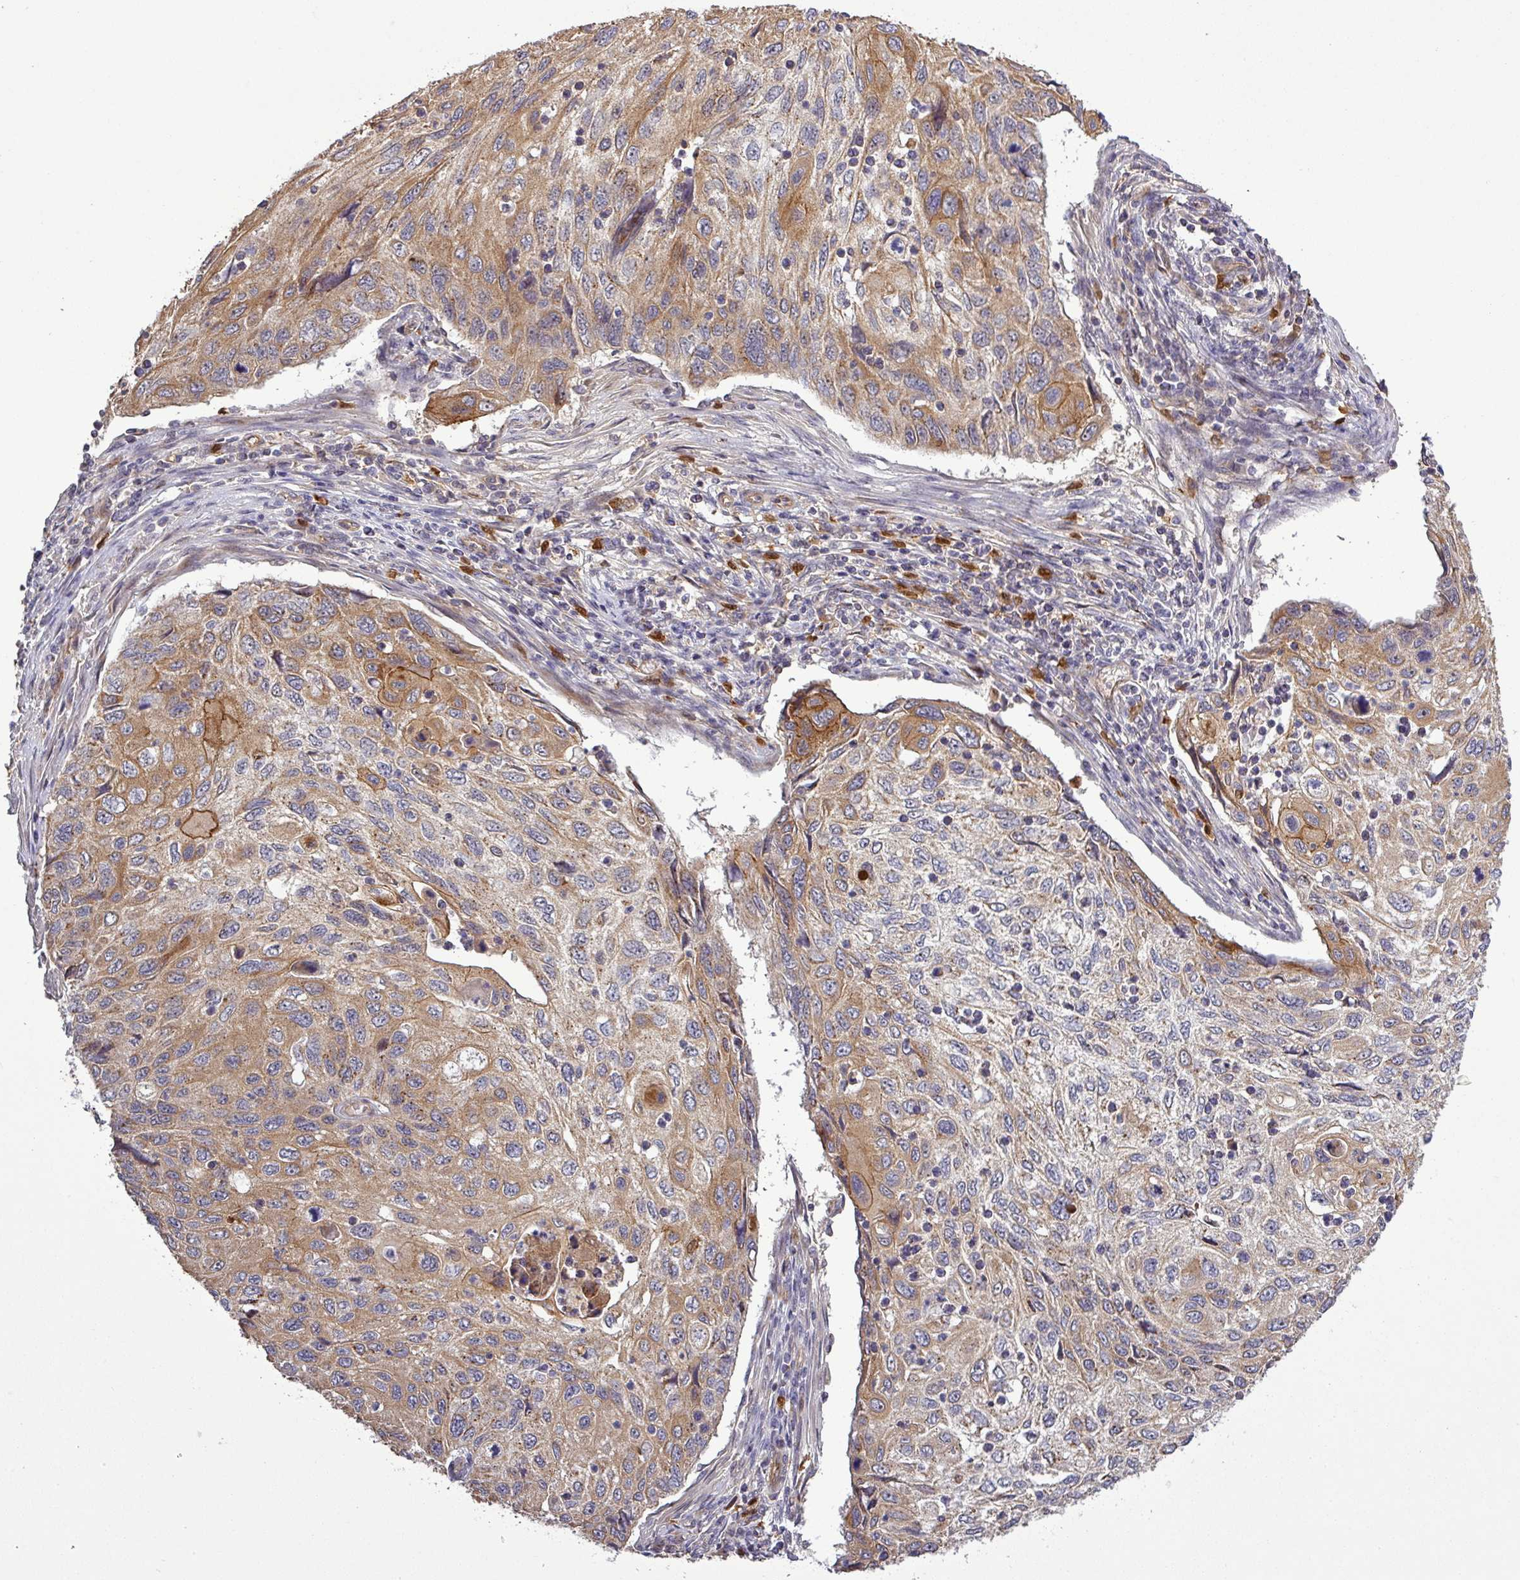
{"staining": {"intensity": "moderate", "quantity": ">75%", "location": "cytoplasmic/membranous"}, "tissue": "cervical cancer", "cell_type": "Tumor cells", "image_type": "cancer", "snomed": [{"axis": "morphology", "description": "Squamous cell carcinoma, NOS"}, {"axis": "topography", "description": "Cervix"}], "caption": "About >75% of tumor cells in squamous cell carcinoma (cervical) show moderate cytoplasmic/membranous protein positivity as visualized by brown immunohistochemical staining.", "gene": "PCDH1", "patient": {"sex": "female", "age": 70}}